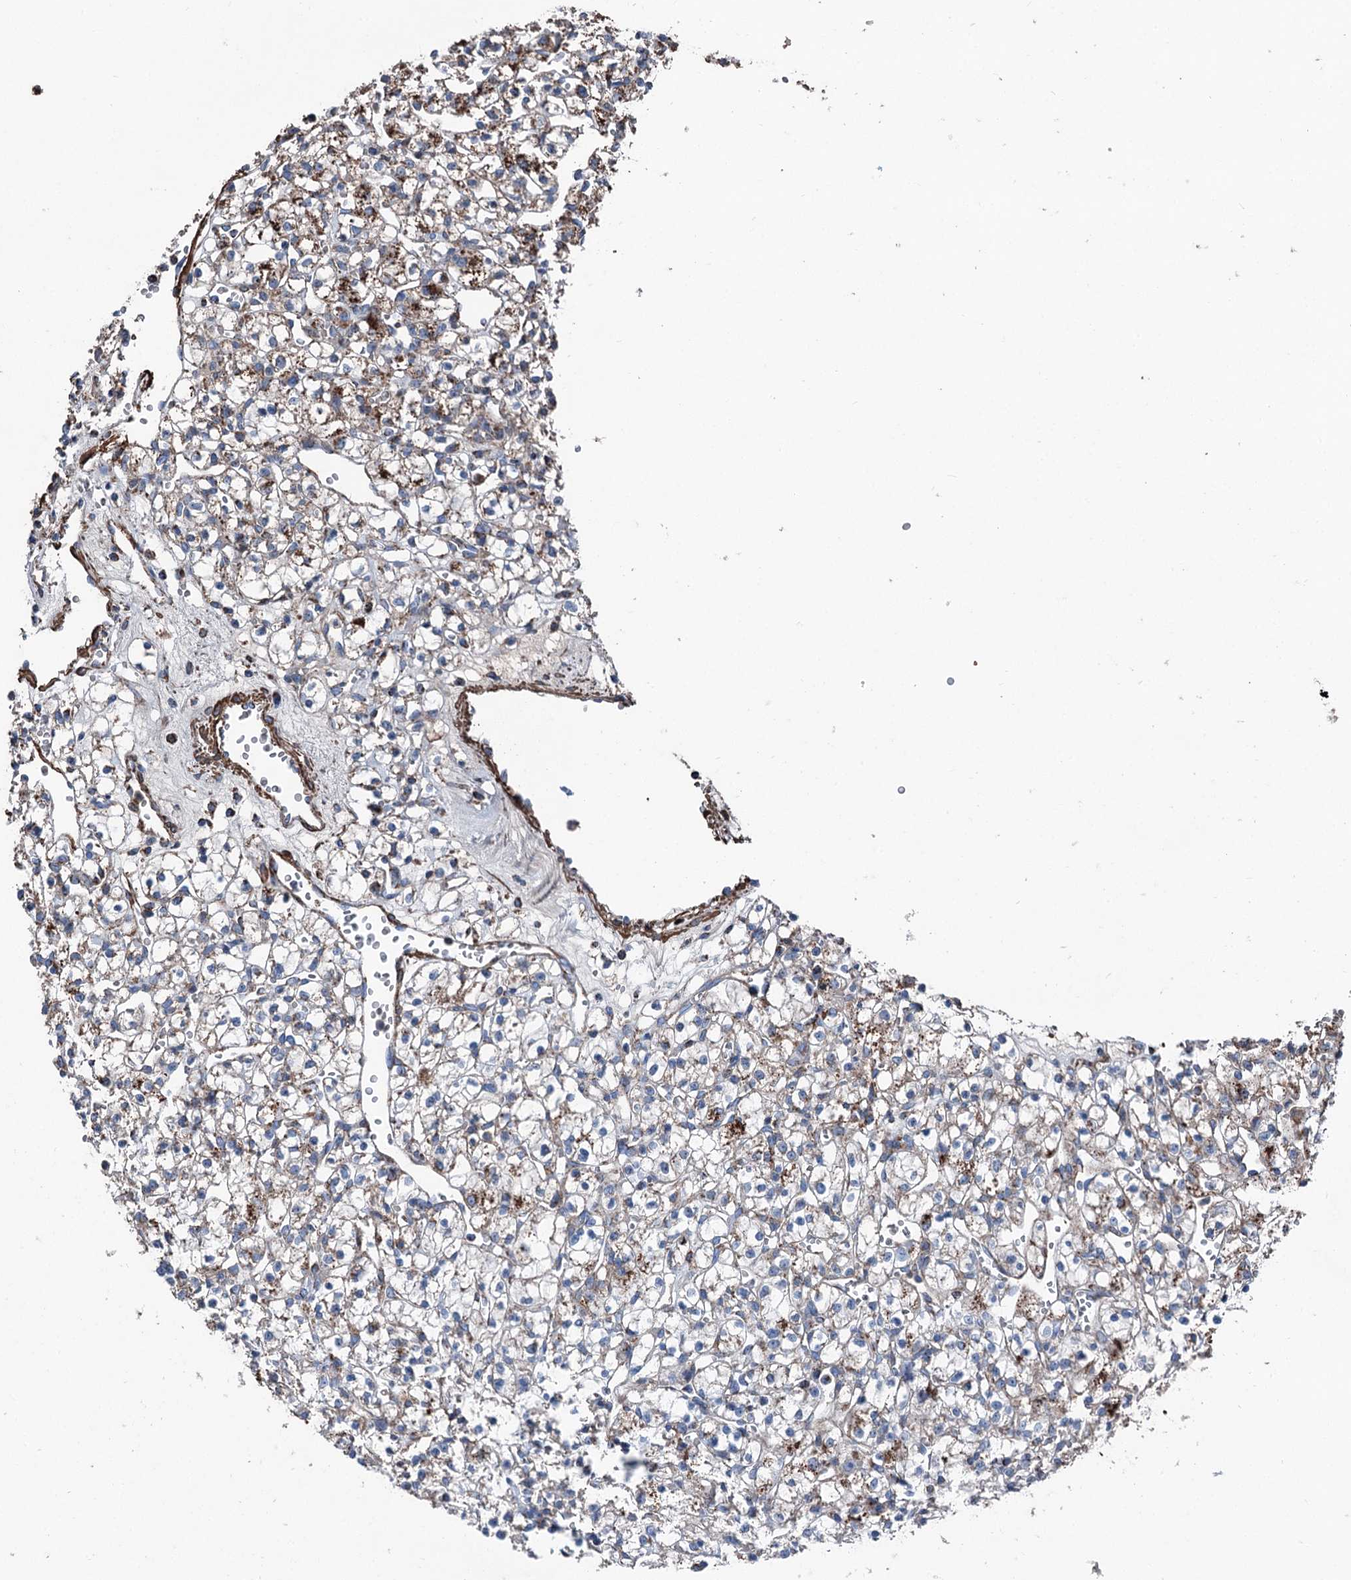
{"staining": {"intensity": "moderate", "quantity": "<25%", "location": "cytoplasmic/membranous"}, "tissue": "renal cancer", "cell_type": "Tumor cells", "image_type": "cancer", "snomed": [{"axis": "morphology", "description": "Adenocarcinoma, NOS"}, {"axis": "topography", "description": "Kidney"}], "caption": "Immunohistochemical staining of renal cancer (adenocarcinoma) shows moderate cytoplasmic/membranous protein staining in approximately <25% of tumor cells.", "gene": "DDIAS", "patient": {"sex": "female", "age": 59}}